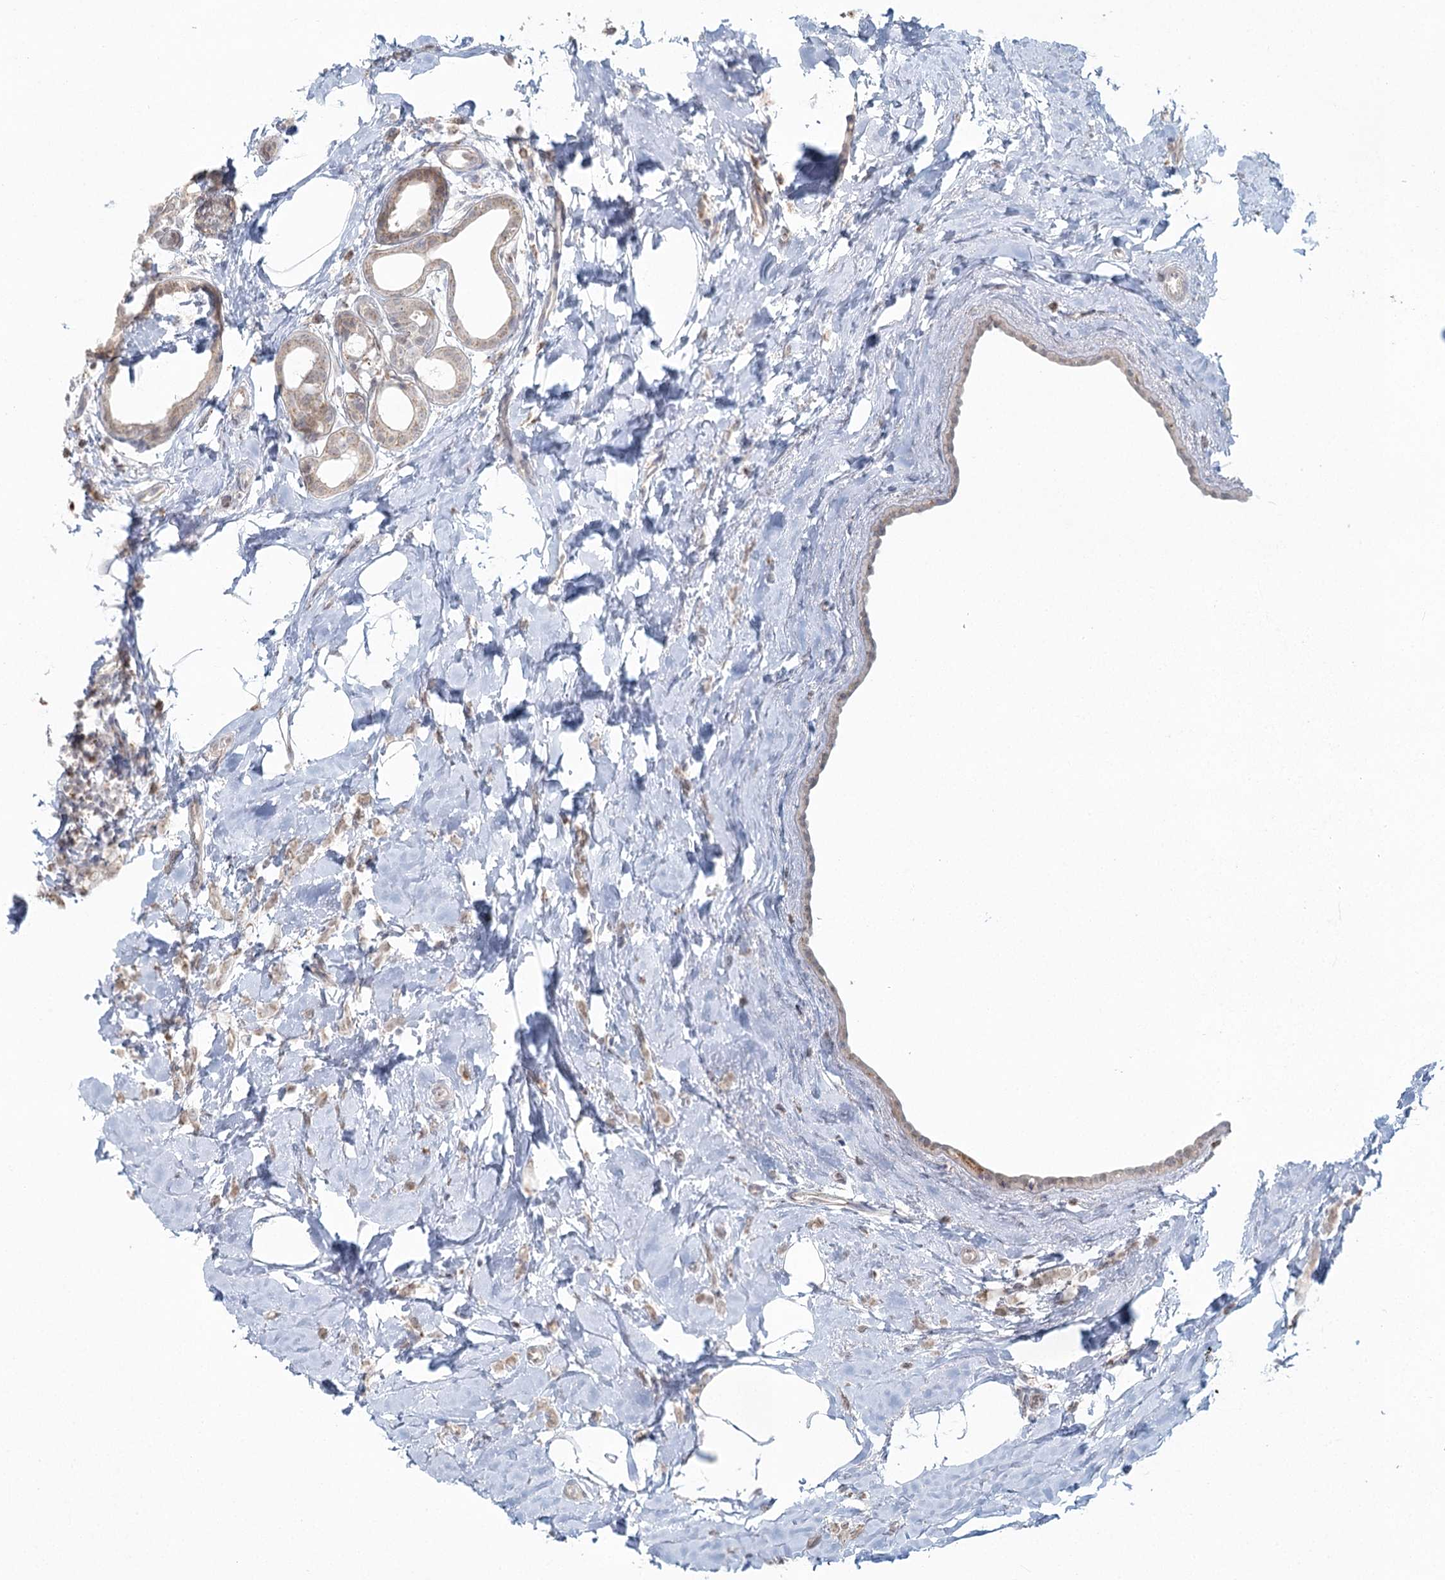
{"staining": {"intensity": "moderate", "quantity": ">75%", "location": "cytoplasmic/membranous"}, "tissue": "breast cancer", "cell_type": "Tumor cells", "image_type": "cancer", "snomed": [{"axis": "morphology", "description": "Lobular carcinoma"}, {"axis": "topography", "description": "Breast"}], "caption": "A medium amount of moderate cytoplasmic/membranous expression is present in approximately >75% of tumor cells in breast cancer (lobular carcinoma) tissue.", "gene": "LACTB", "patient": {"sex": "female", "age": 47}}